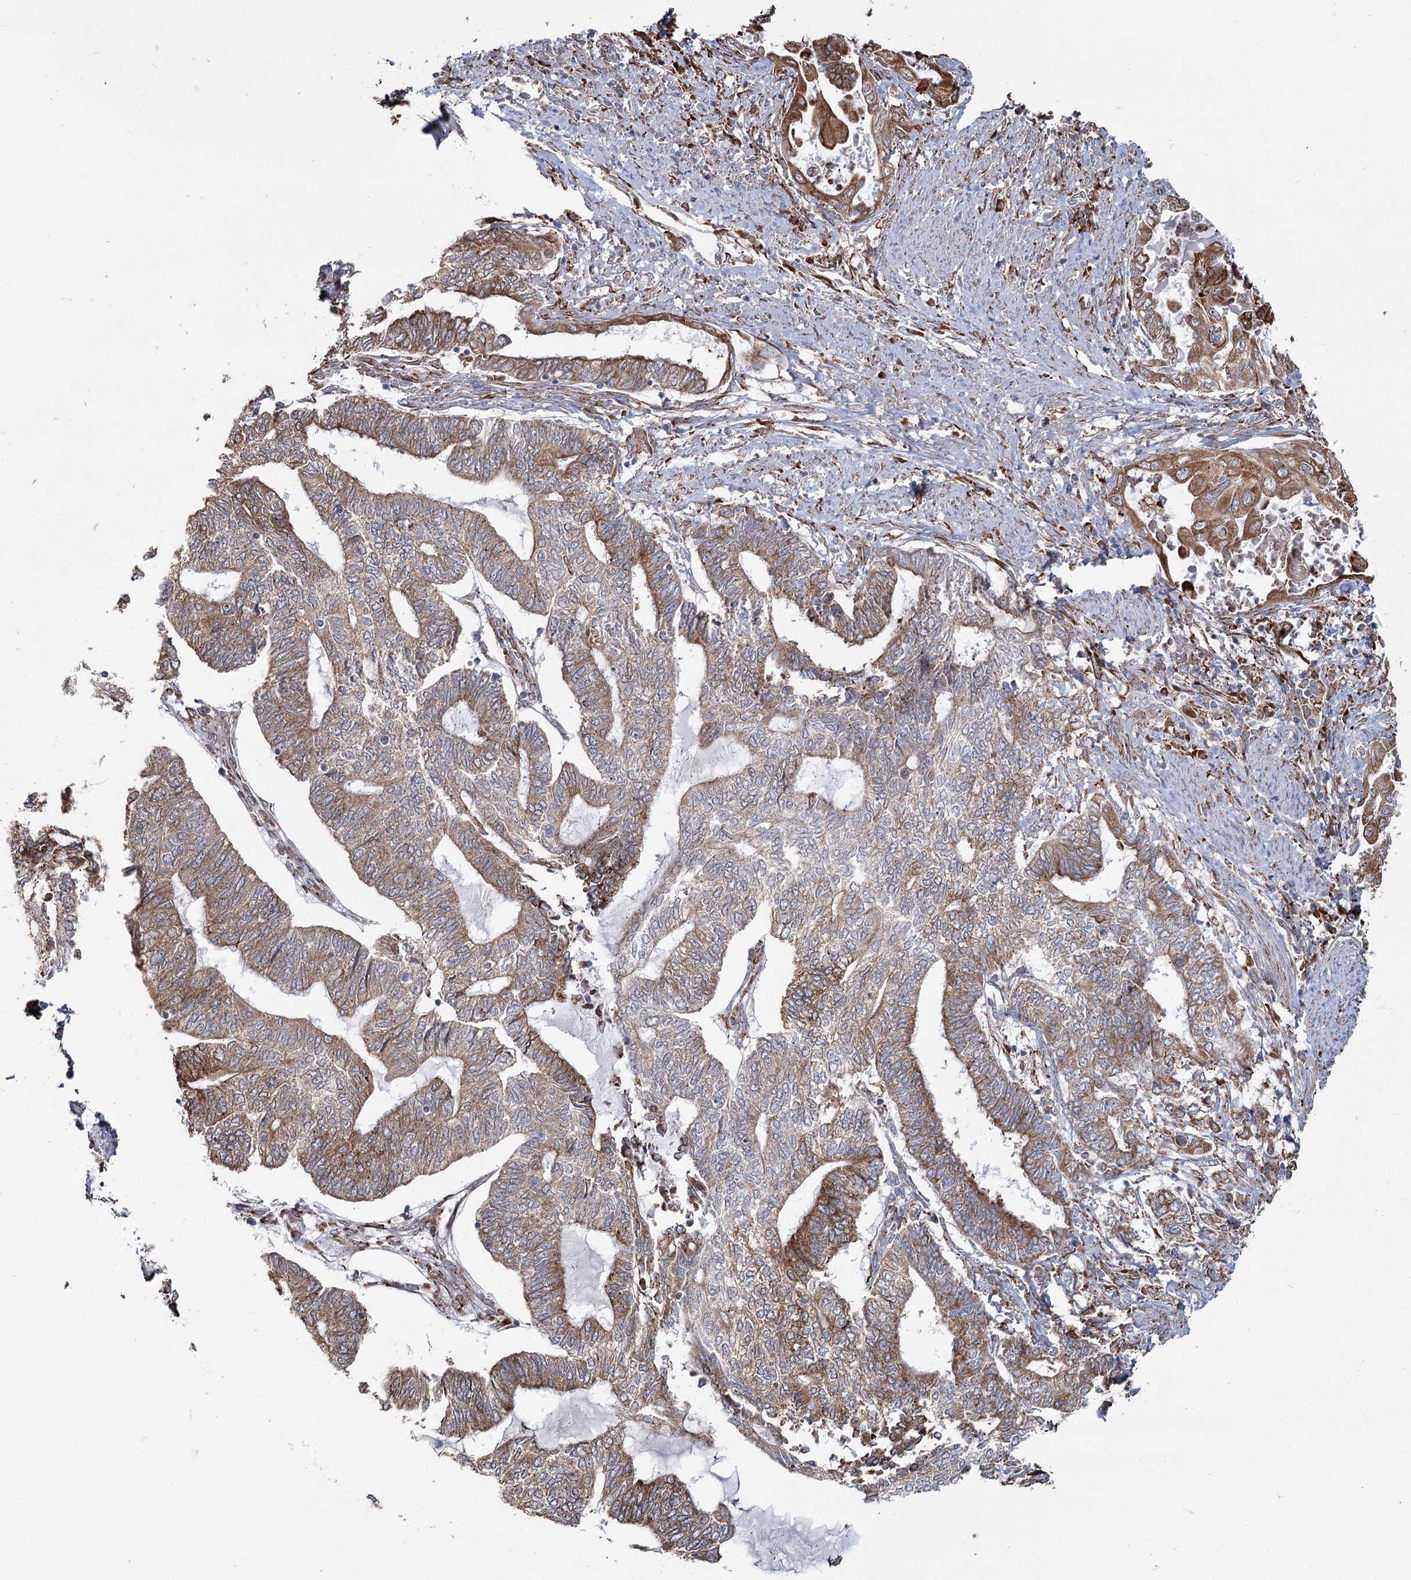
{"staining": {"intensity": "moderate", "quantity": ">75%", "location": "cytoplasmic/membranous"}, "tissue": "endometrial cancer", "cell_type": "Tumor cells", "image_type": "cancer", "snomed": [{"axis": "morphology", "description": "Adenocarcinoma, NOS"}, {"axis": "topography", "description": "Uterus"}, {"axis": "topography", "description": "Endometrium"}], "caption": "Approximately >75% of tumor cells in human endometrial cancer (adenocarcinoma) display moderate cytoplasmic/membranous protein positivity as visualized by brown immunohistochemical staining.", "gene": "ZCCHC9", "patient": {"sex": "female", "age": 70}}